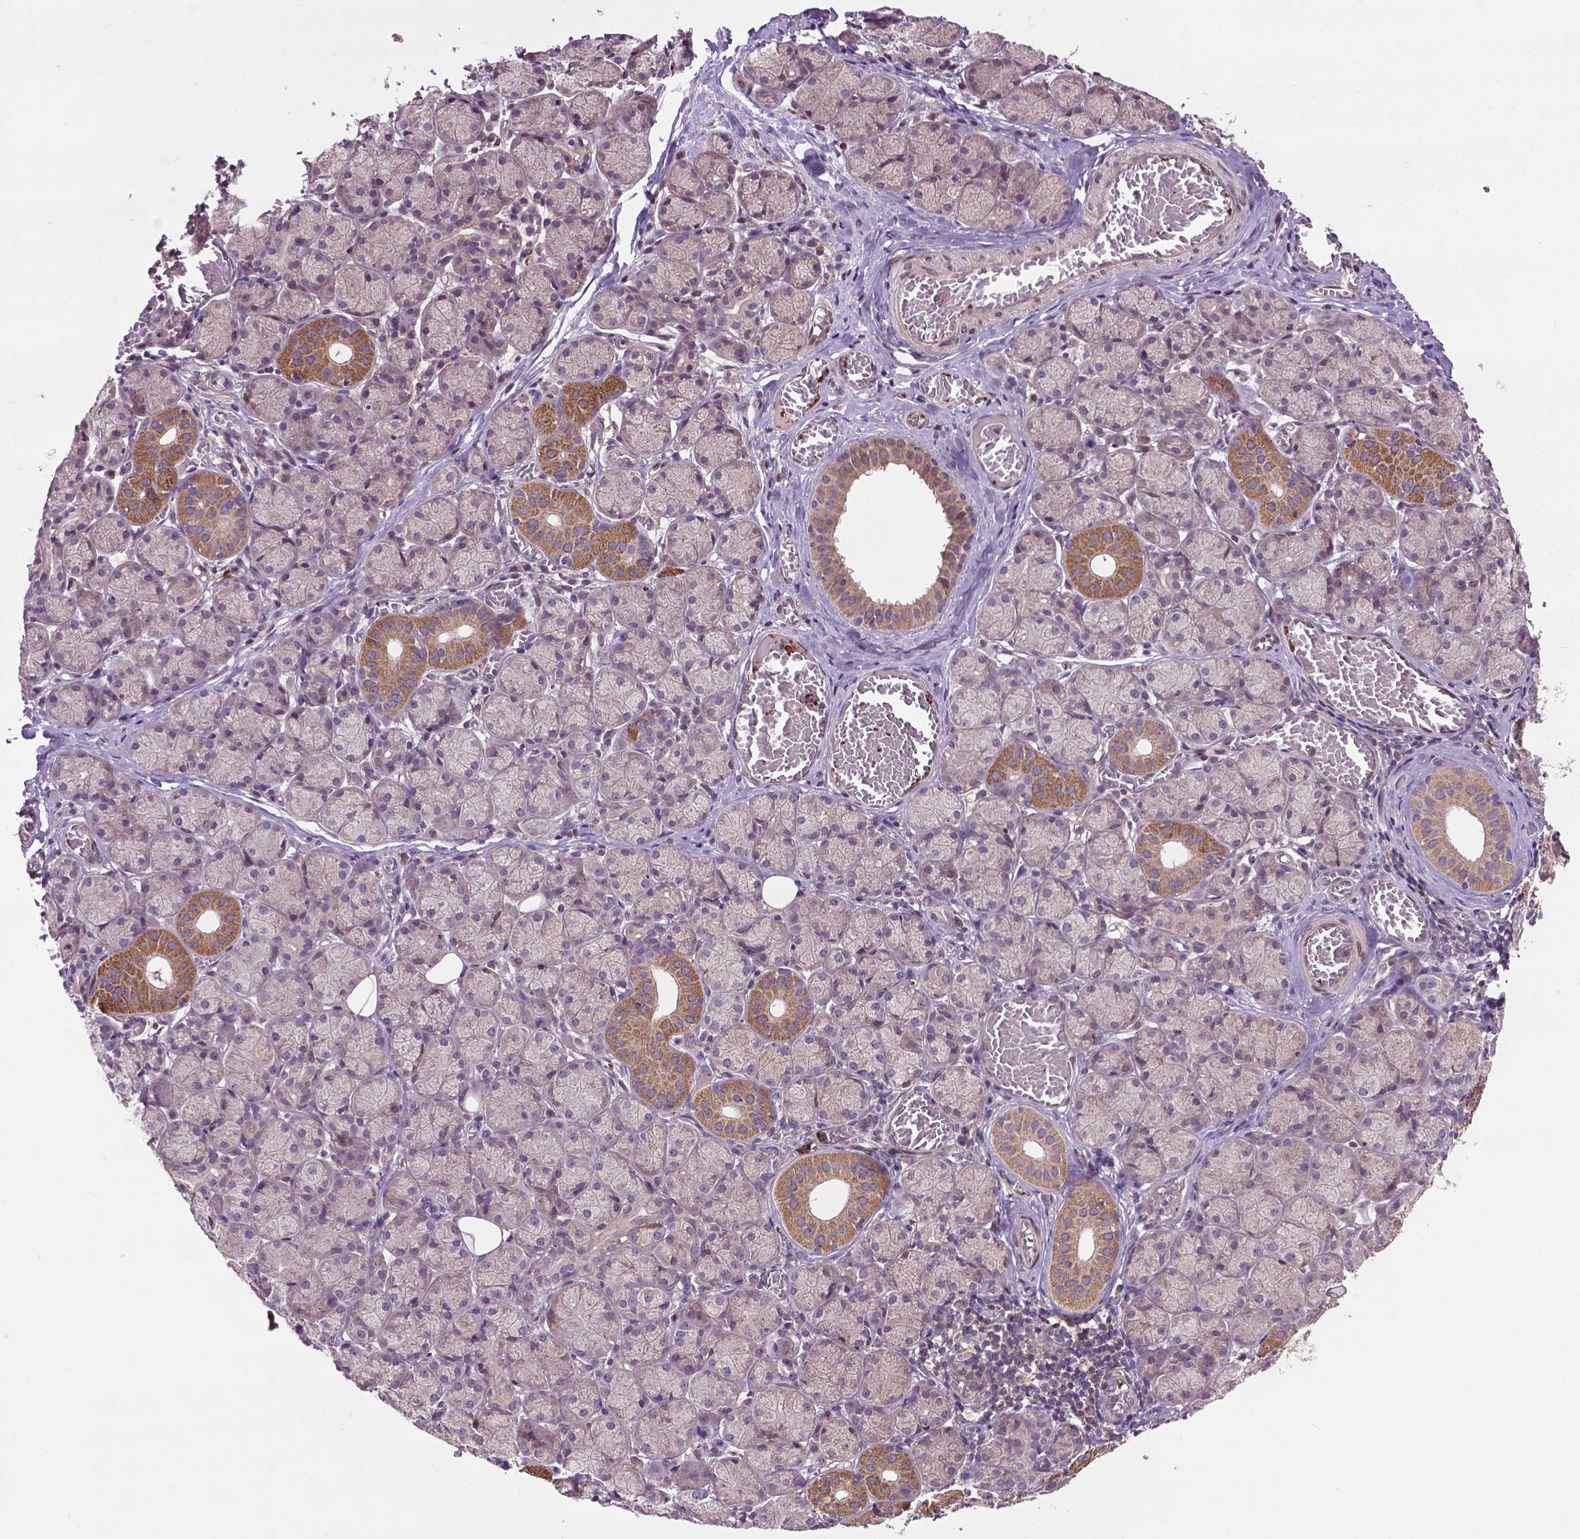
{"staining": {"intensity": "moderate", "quantity": "25%-75%", "location": "cytoplasmic/membranous"}, "tissue": "salivary gland", "cell_type": "Glandular cells", "image_type": "normal", "snomed": [{"axis": "morphology", "description": "Normal tissue, NOS"}, {"axis": "topography", "description": "Salivary gland"}, {"axis": "topography", "description": "Peripheral nerve tissue"}], "caption": "A photomicrograph of human salivary gland stained for a protein exhibits moderate cytoplasmic/membranous brown staining in glandular cells. The protein is shown in brown color, while the nuclei are stained blue.", "gene": "SPNS2", "patient": {"sex": "female", "age": 24}}